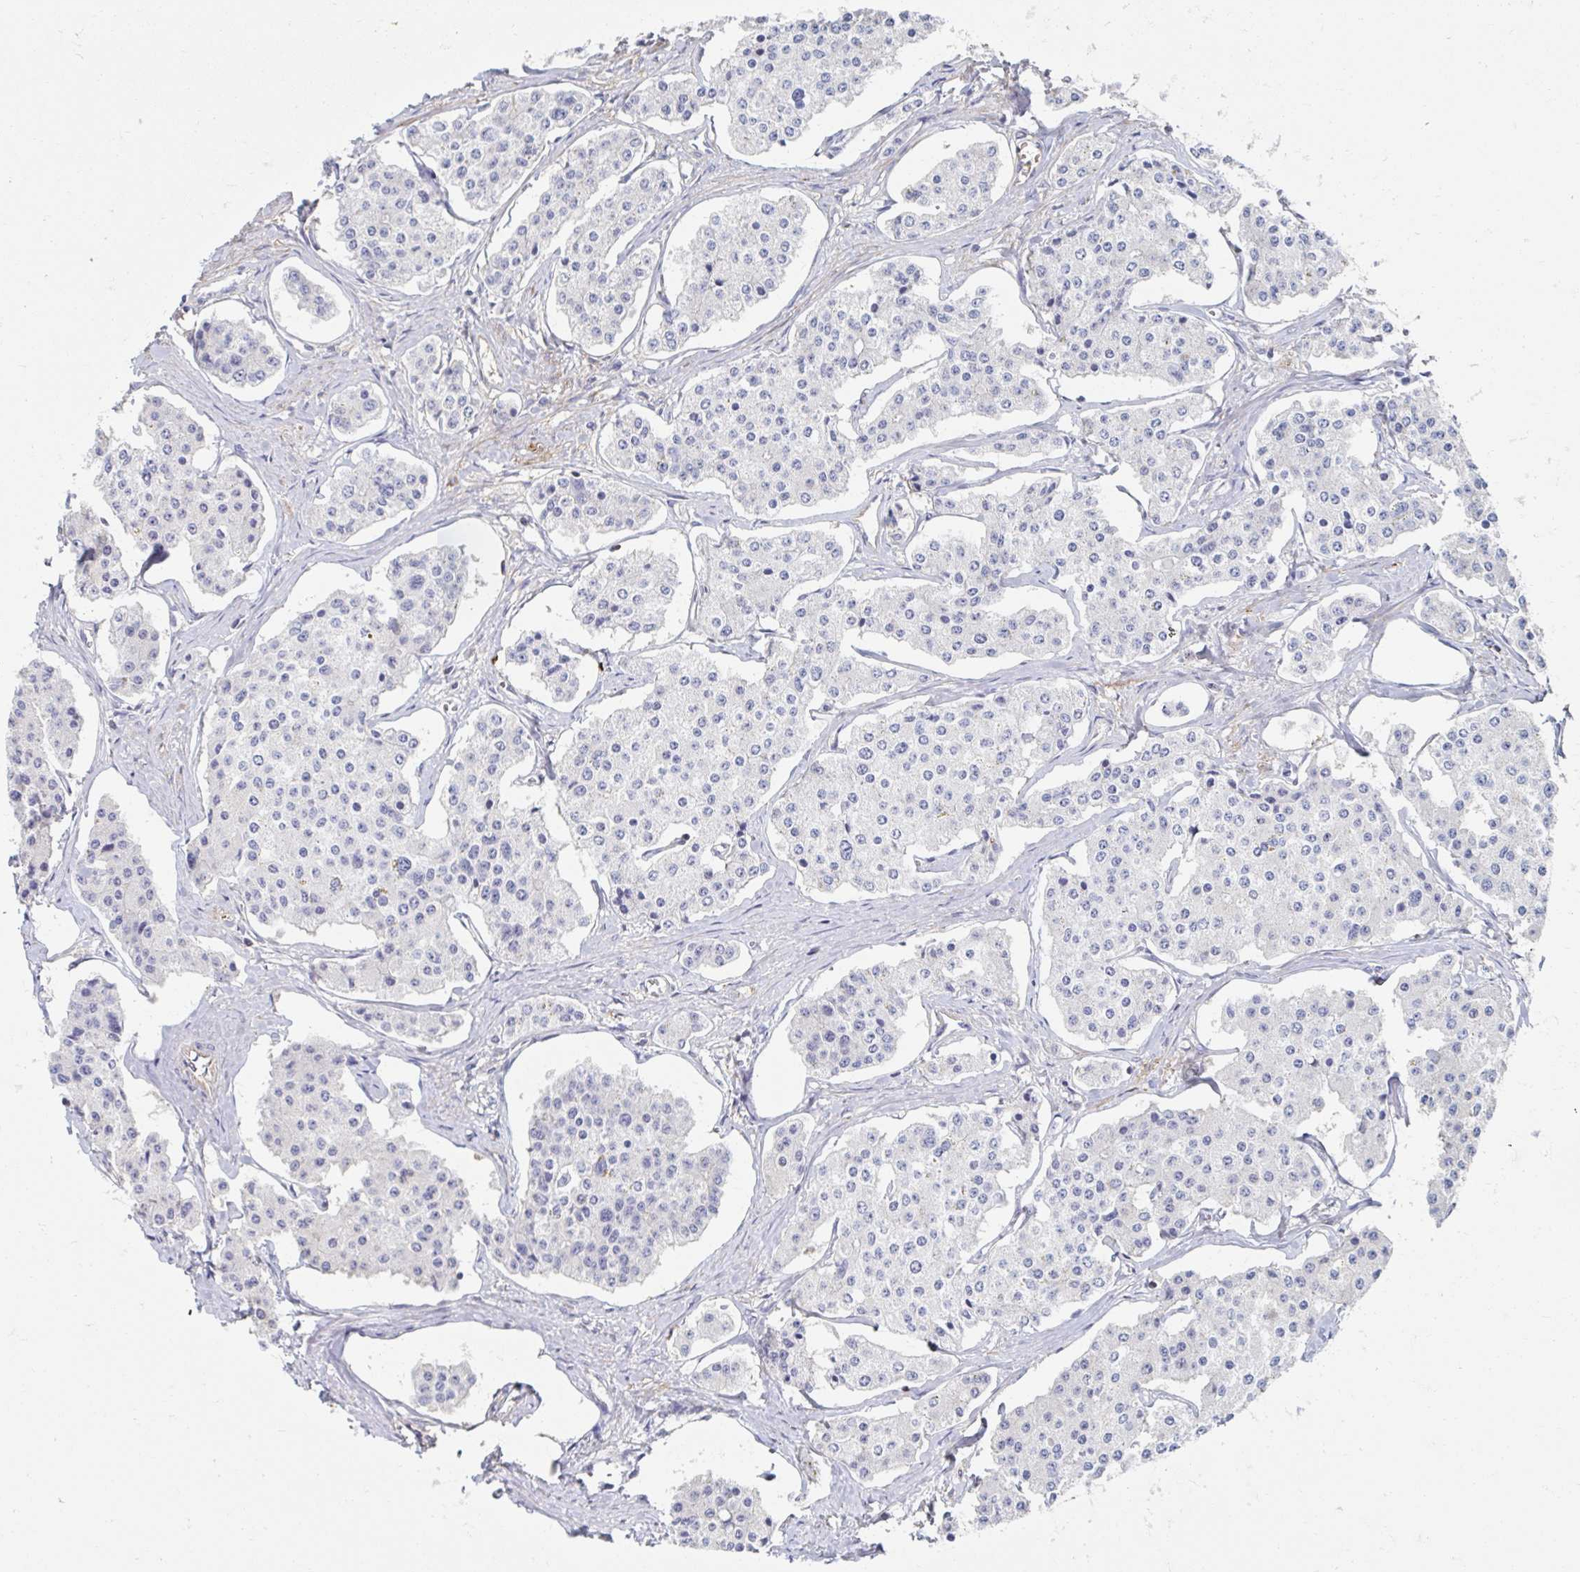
{"staining": {"intensity": "negative", "quantity": "none", "location": "none"}, "tissue": "carcinoid", "cell_type": "Tumor cells", "image_type": "cancer", "snomed": [{"axis": "morphology", "description": "Carcinoid, malignant, NOS"}, {"axis": "topography", "description": "Small intestine"}], "caption": "Immunohistochemical staining of human malignant carcinoid shows no significant staining in tumor cells. Brightfield microscopy of IHC stained with DAB (3,3'-diaminobenzidine) (brown) and hematoxylin (blue), captured at high magnification.", "gene": "MYLK2", "patient": {"sex": "female", "age": 65}}